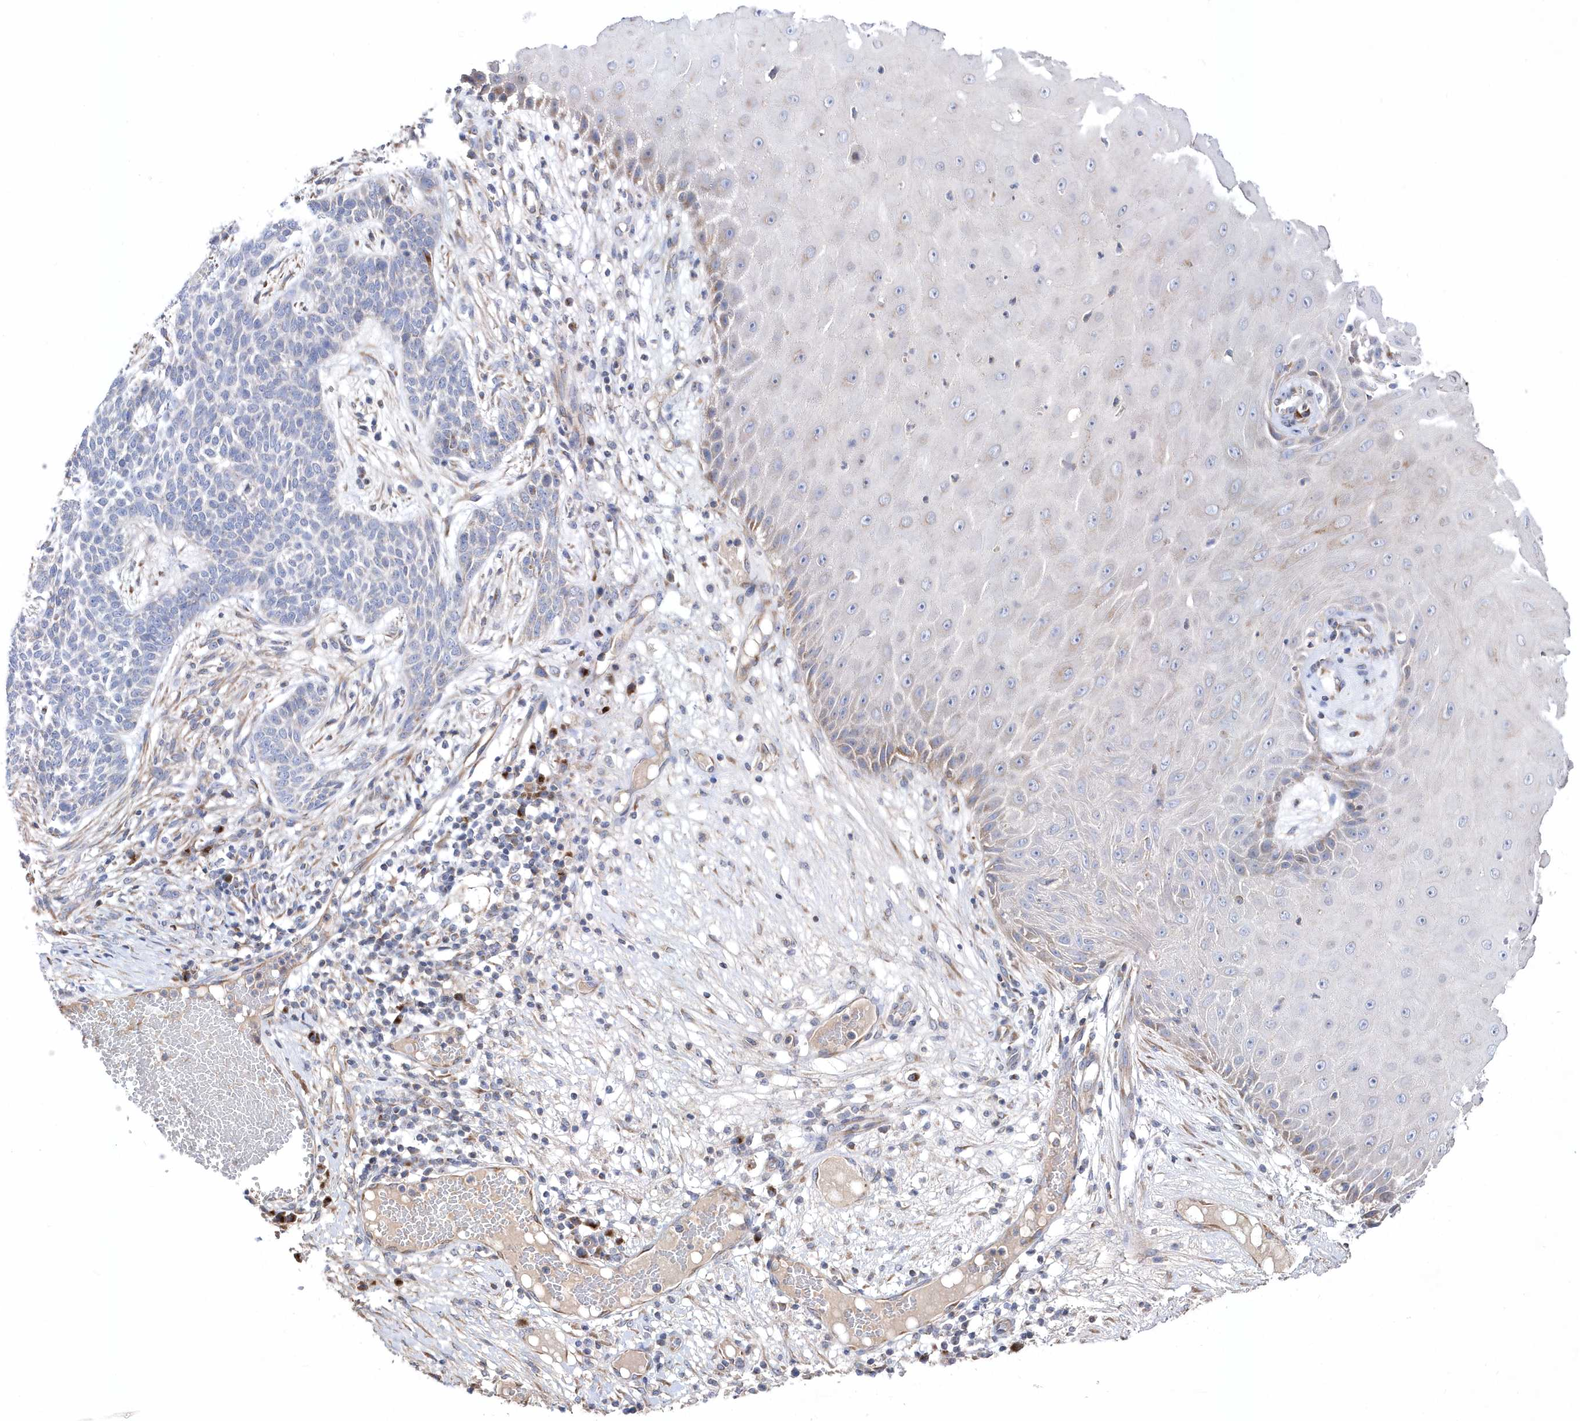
{"staining": {"intensity": "negative", "quantity": "none", "location": "none"}, "tissue": "skin cancer", "cell_type": "Tumor cells", "image_type": "cancer", "snomed": [{"axis": "morphology", "description": "Normal tissue, NOS"}, {"axis": "morphology", "description": "Basal cell carcinoma"}, {"axis": "topography", "description": "Skin"}], "caption": "Tumor cells show no significant staining in basal cell carcinoma (skin).", "gene": "METTL8", "patient": {"sex": "male", "age": 64}}